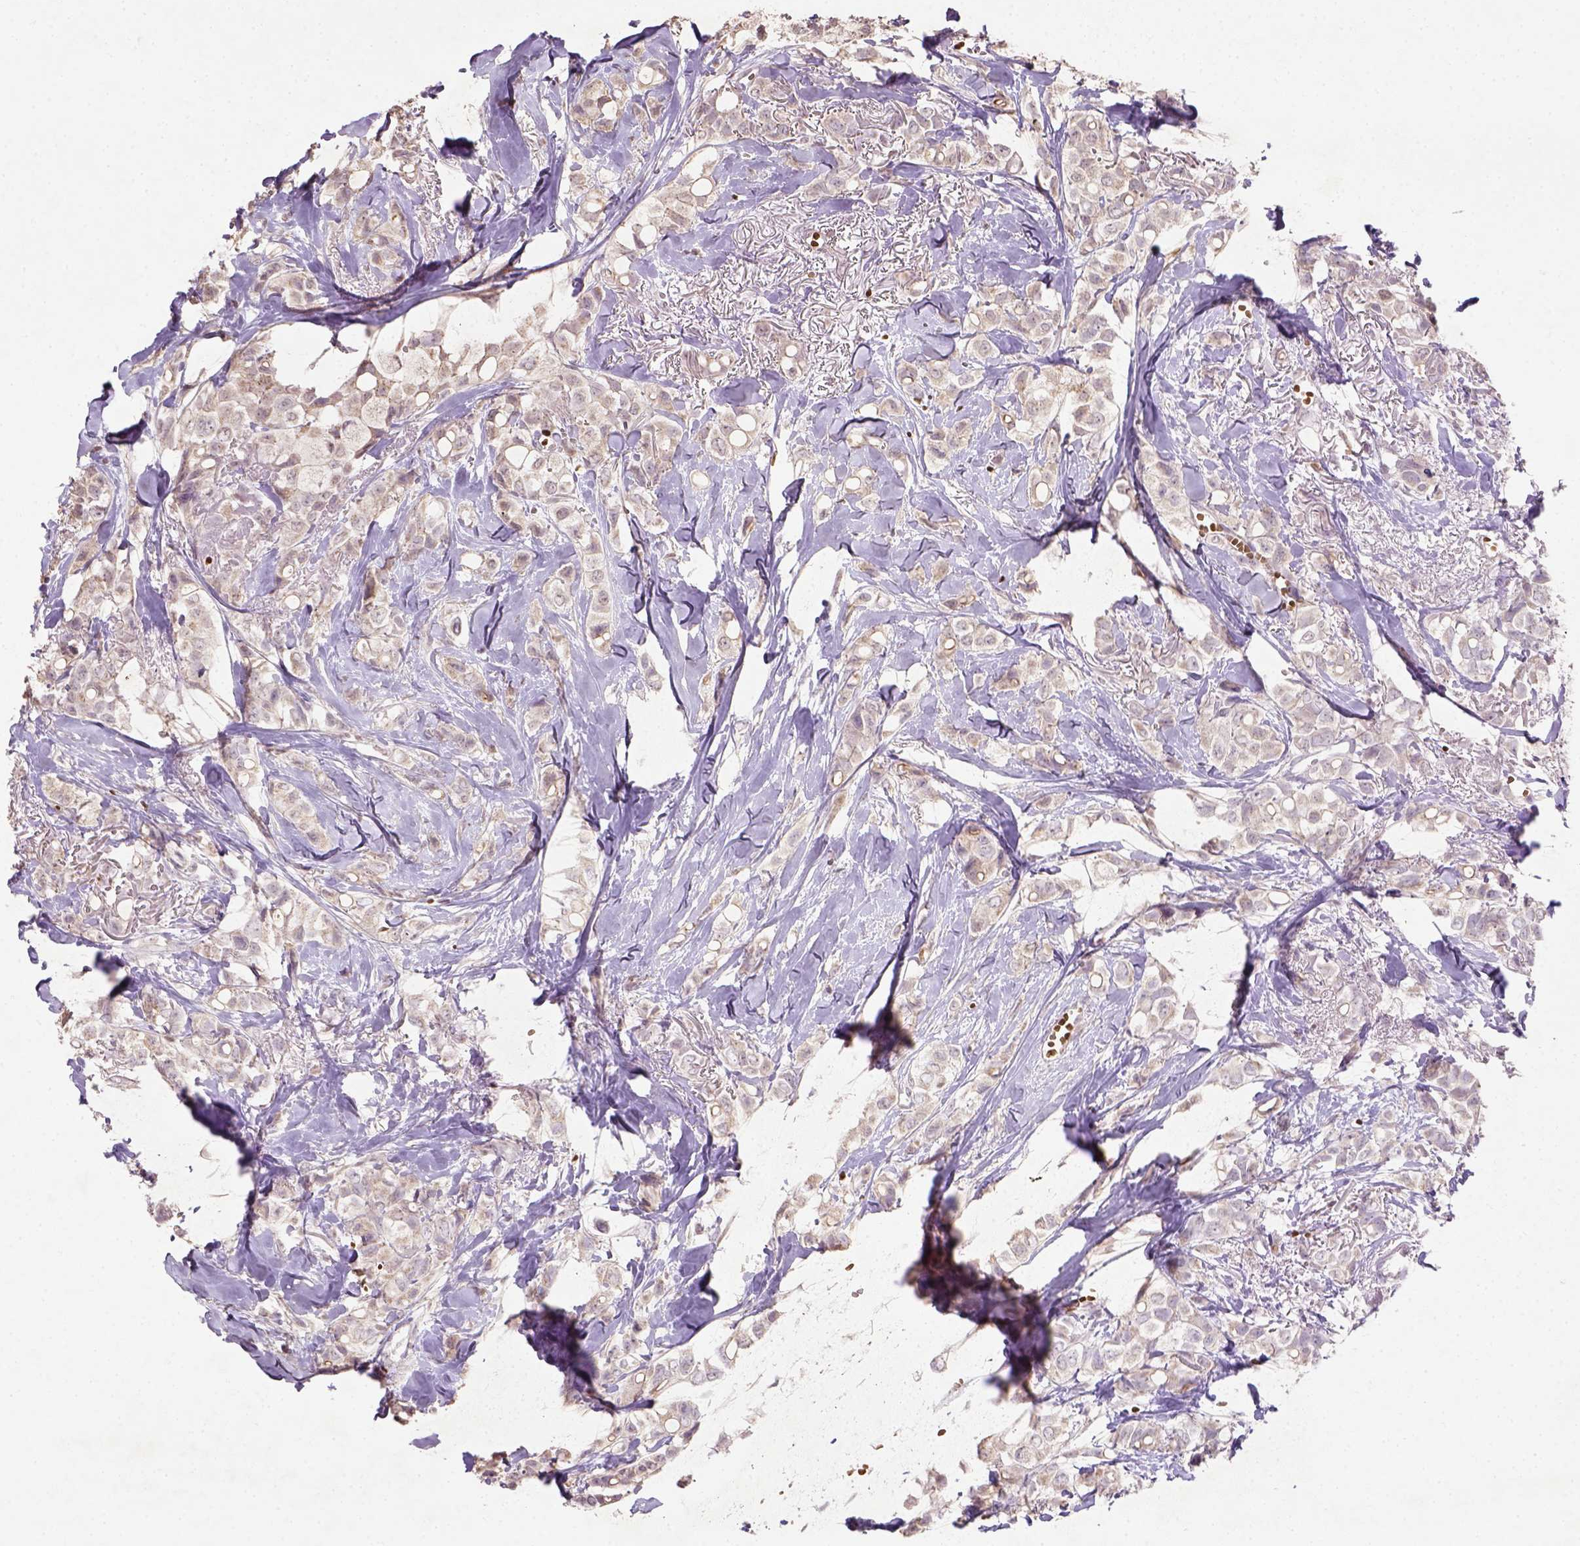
{"staining": {"intensity": "negative", "quantity": "none", "location": "none"}, "tissue": "breast cancer", "cell_type": "Tumor cells", "image_type": "cancer", "snomed": [{"axis": "morphology", "description": "Duct carcinoma"}, {"axis": "topography", "description": "Breast"}], "caption": "Photomicrograph shows no significant protein expression in tumor cells of breast intraductal carcinoma.", "gene": "NUDT3", "patient": {"sex": "female", "age": 85}}